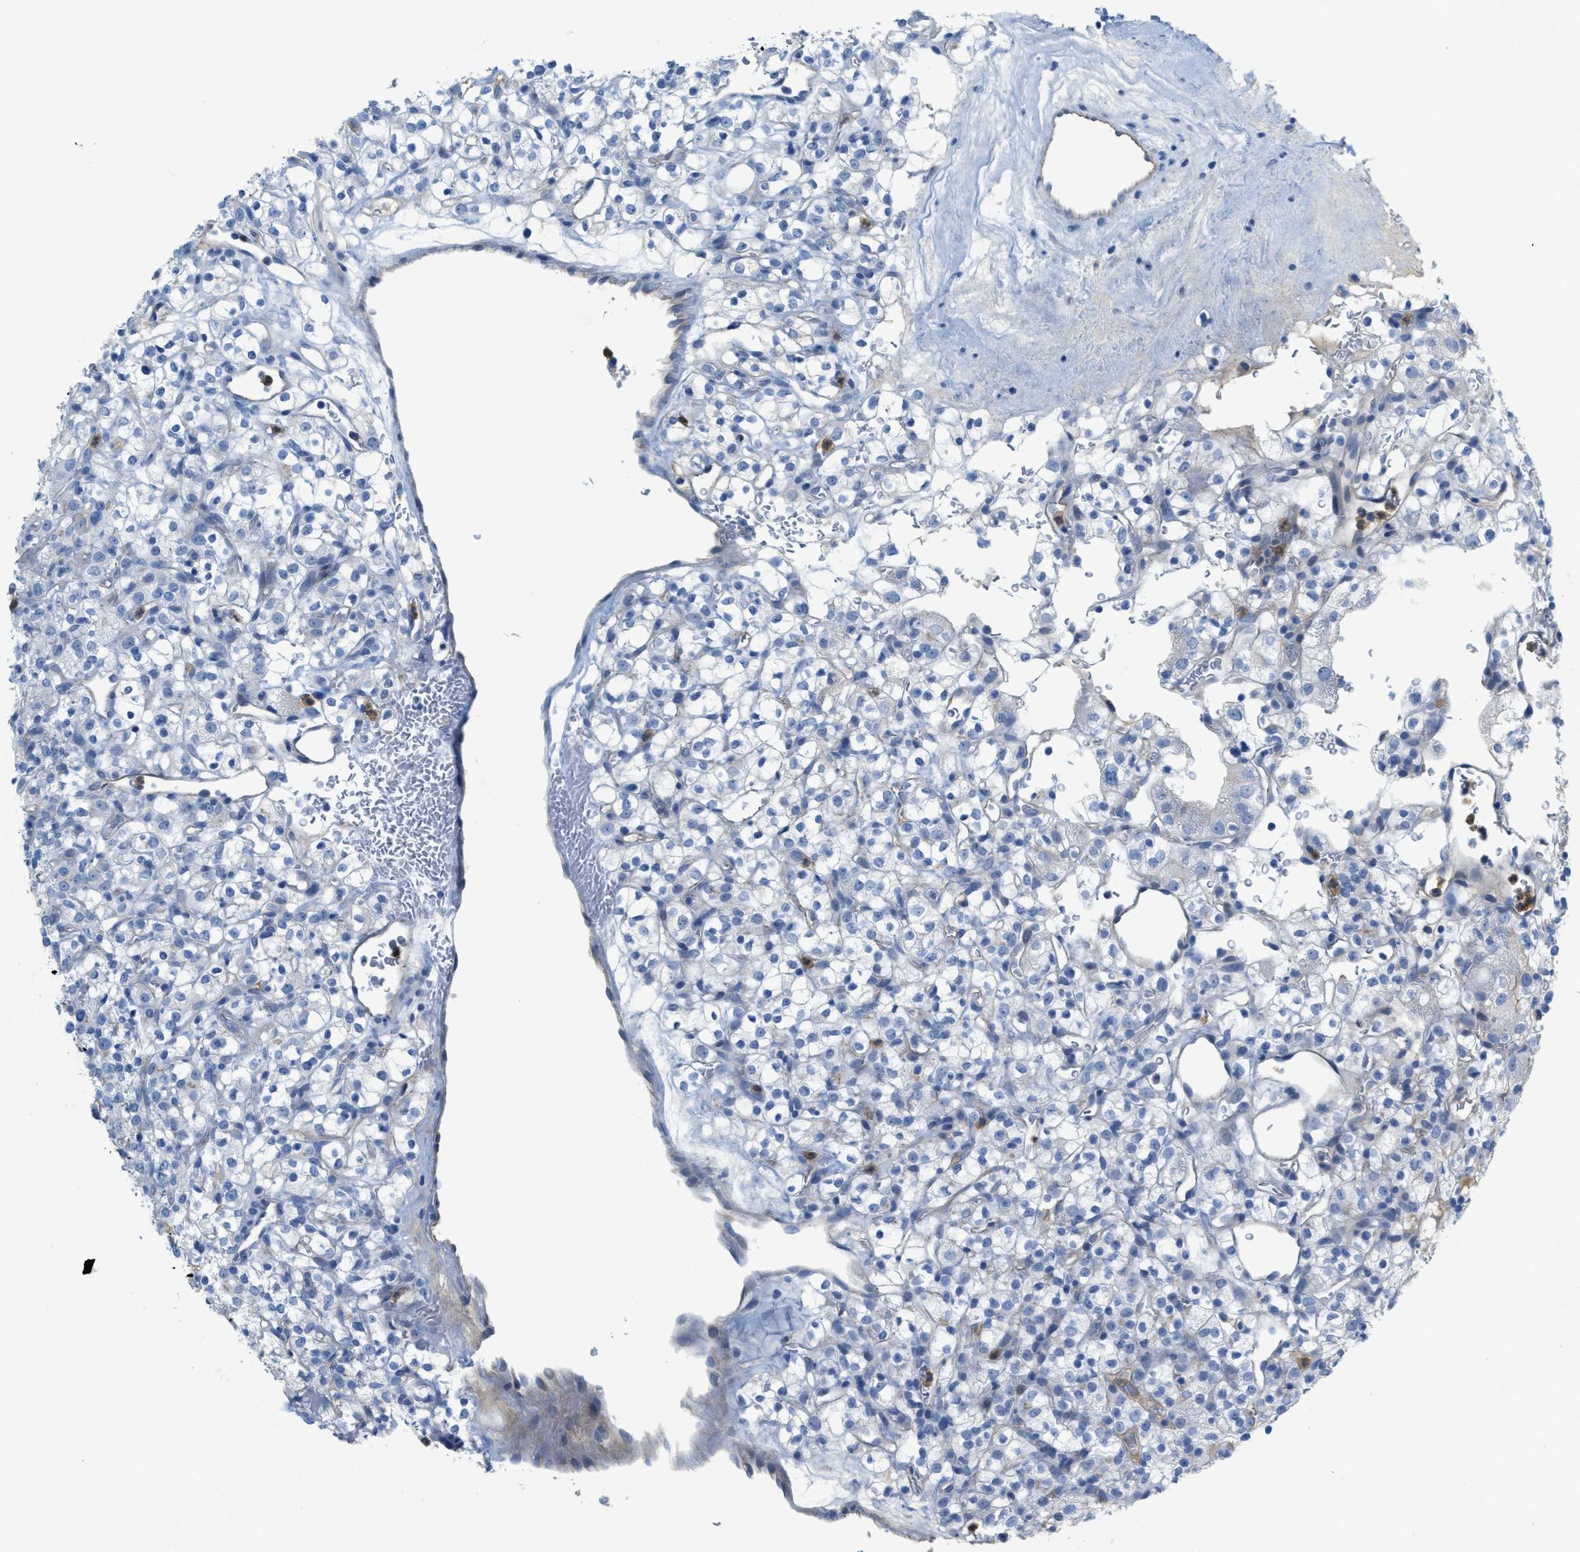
{"staining": {"intensity": "negative", "quantity": "none", "location": "none"}, "tissue": "renal cancer", "cell_type": "Tumor cells", "image_type": "cancer", "snomed": [{"axis": "morphology", "description": "Normal tissue, NOS"}, {"axis": "morphology", "description": "Adenocarcinoma, NOS"}, {"axis": "topography", "description": "Kidney"}], "caption": "IHC of human renal adenocarcinoma displays no staining in tumor cells.", "gene": "CRB3", "patient": {"sex": "female", "age": 72}}